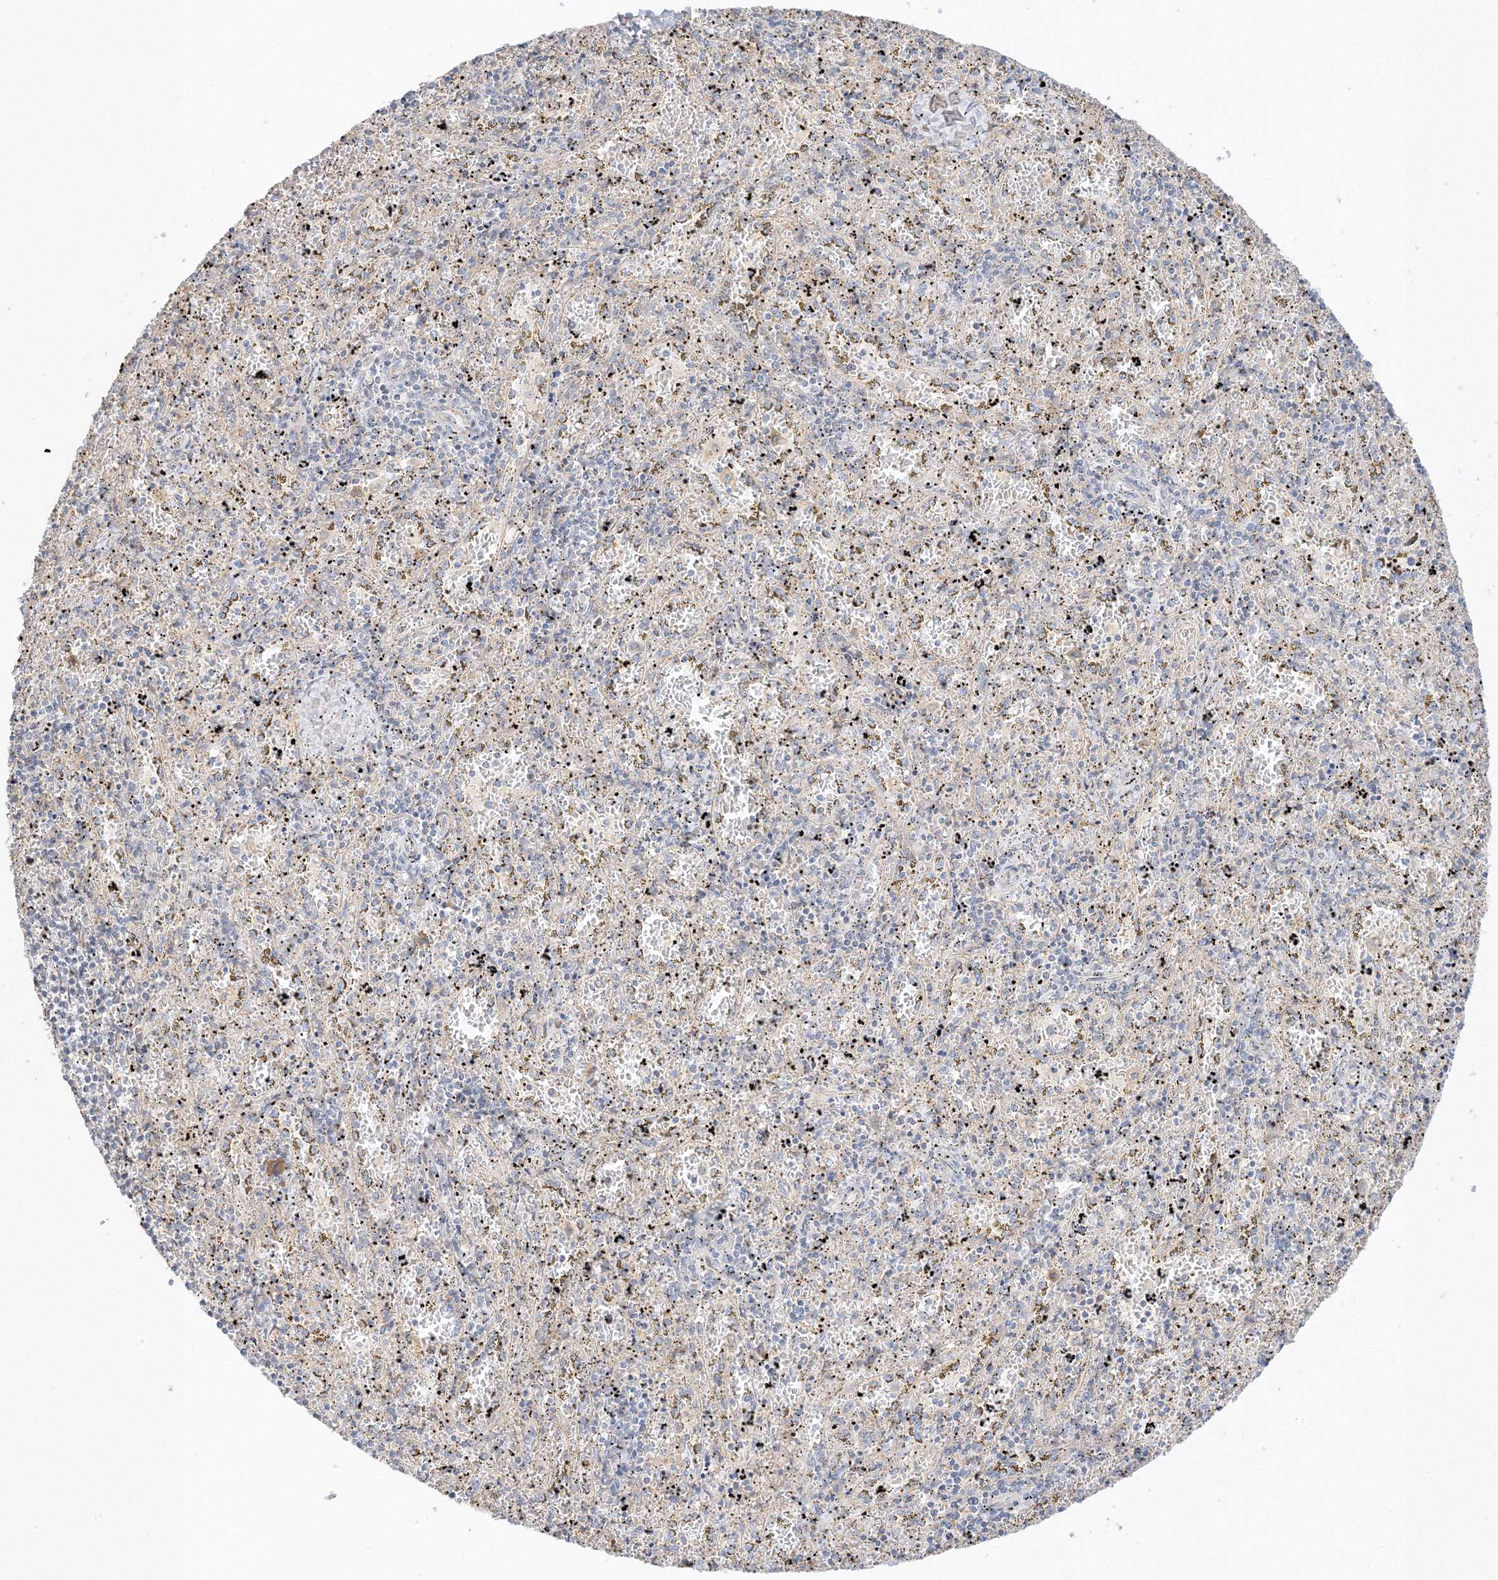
{"staining": {"intensity": "negative", "quantity": "none", "location": "none"}, "tissue": "spleen", "cell_type": "Cells in red pulp", "image_type": "normal", "snomed": [{"axis": "morphology", "description": "Normal tissue, NOS"}, {"axis": "topography", "description": "Spleen"}], "caption": "DAB (3,3'-diaminobenzidine) immunohistochemical staining of benign spleen exhibits no significant positivity in cells in red pulp. The staining was performed using DAB (3,3'-diaminobenzidine) to visualize the protein expression in brown, while the nuclei were stained in blue with hematoxylin (Magnification: 20x).", "gene": "ETAA1", "patient": {"sex": "male", "age": 11}}